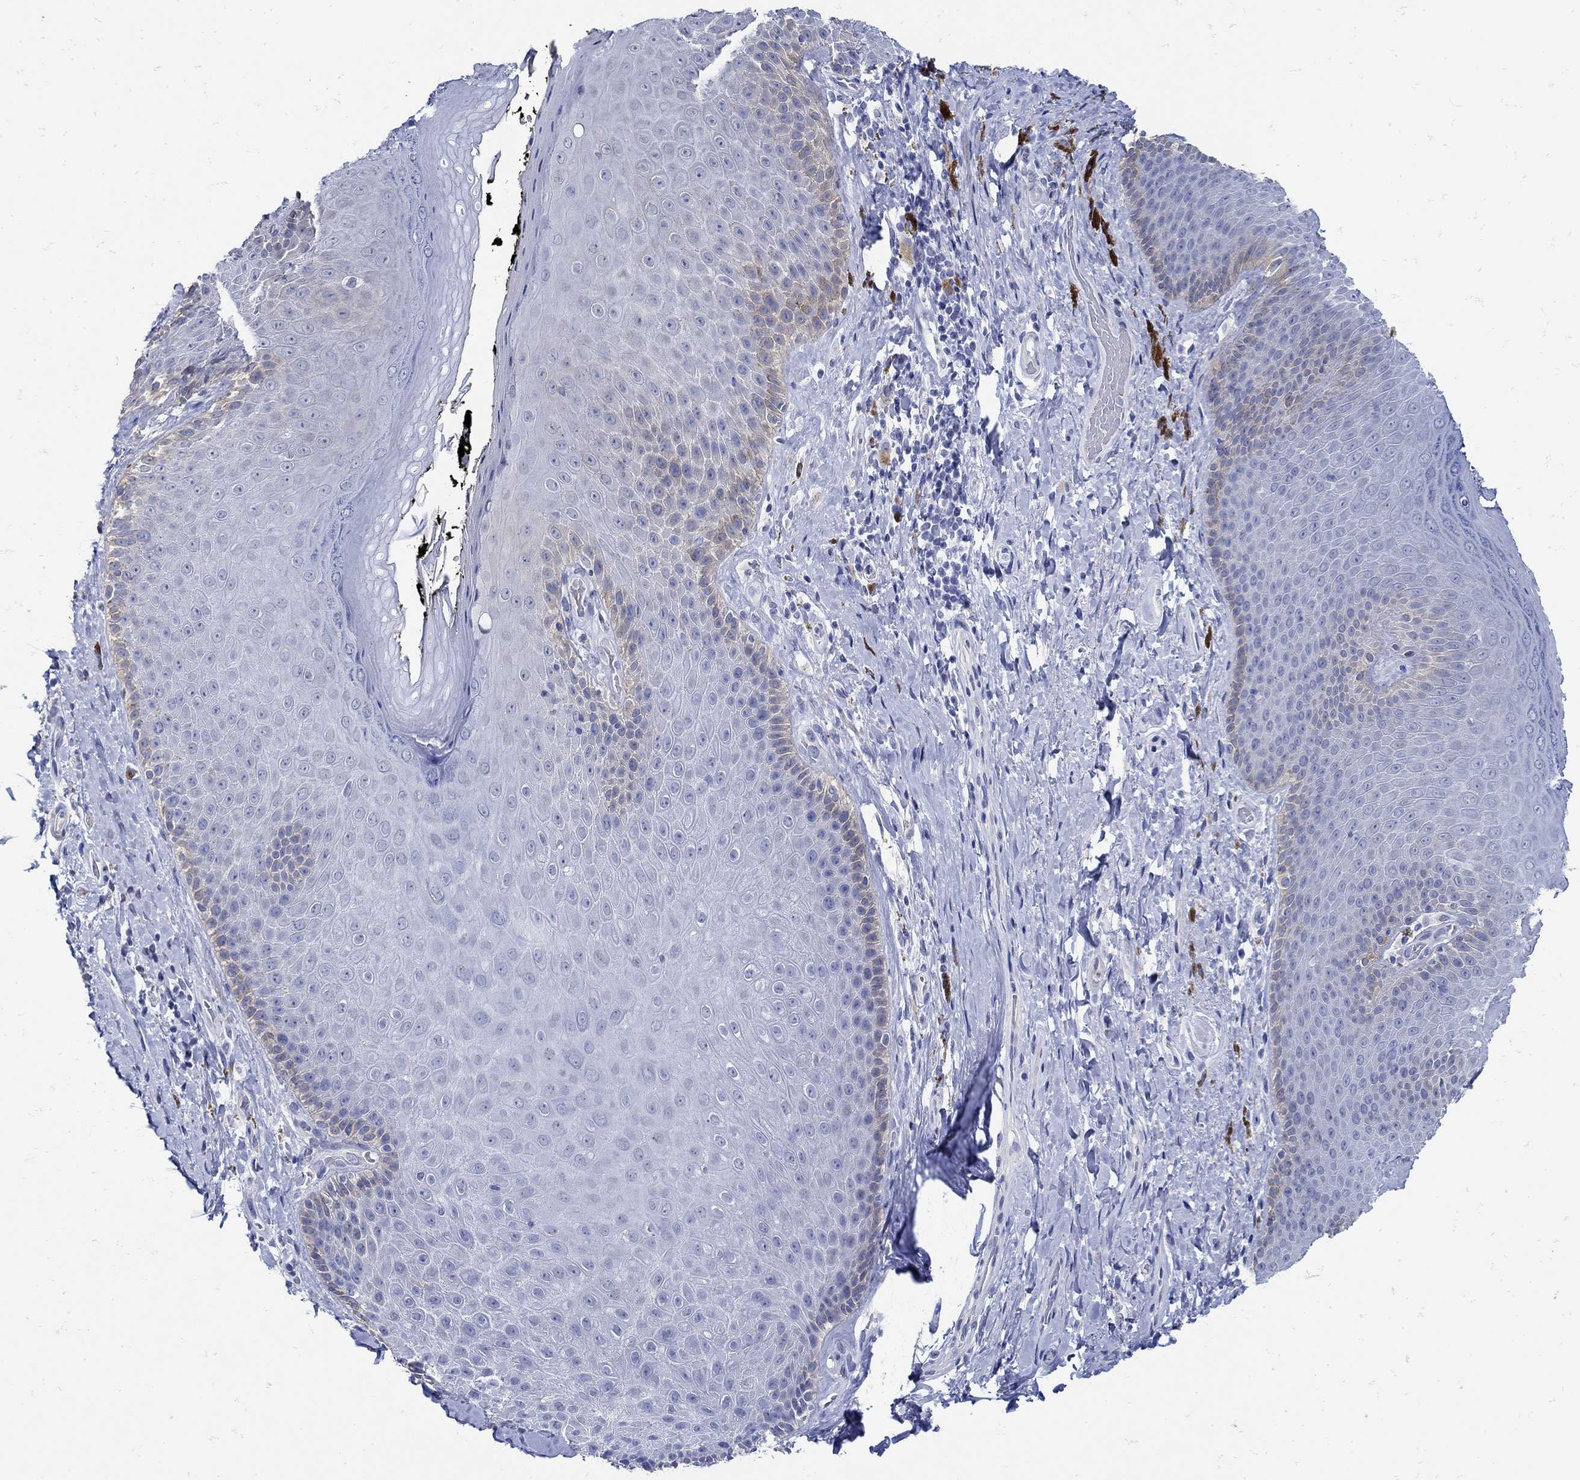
{"staining": {"intensity": "weak", "quantity": "<25%", "location": "cytoplasmic/membranous"}, "tissue": "skin", "cell_type": "Epidermal cells", "image_type": "normal", "snomed": [{"axis": "morphology", "description": "Normal tissue, NOS"}, {"axis": "topography", "description": "Skeletal muscle"}, {"axis": "topography", "description": "Anal"}, {"axis": "topography", "description": "Peripheral nerve tissue"}], "caption": "A high-resolution histopathology image shows IHC staining of unremarkable skin, which exhibits no significant staining in epidermal cells.", "gene": "NOS1", "patient": {"sex": "male", "age": 53}}